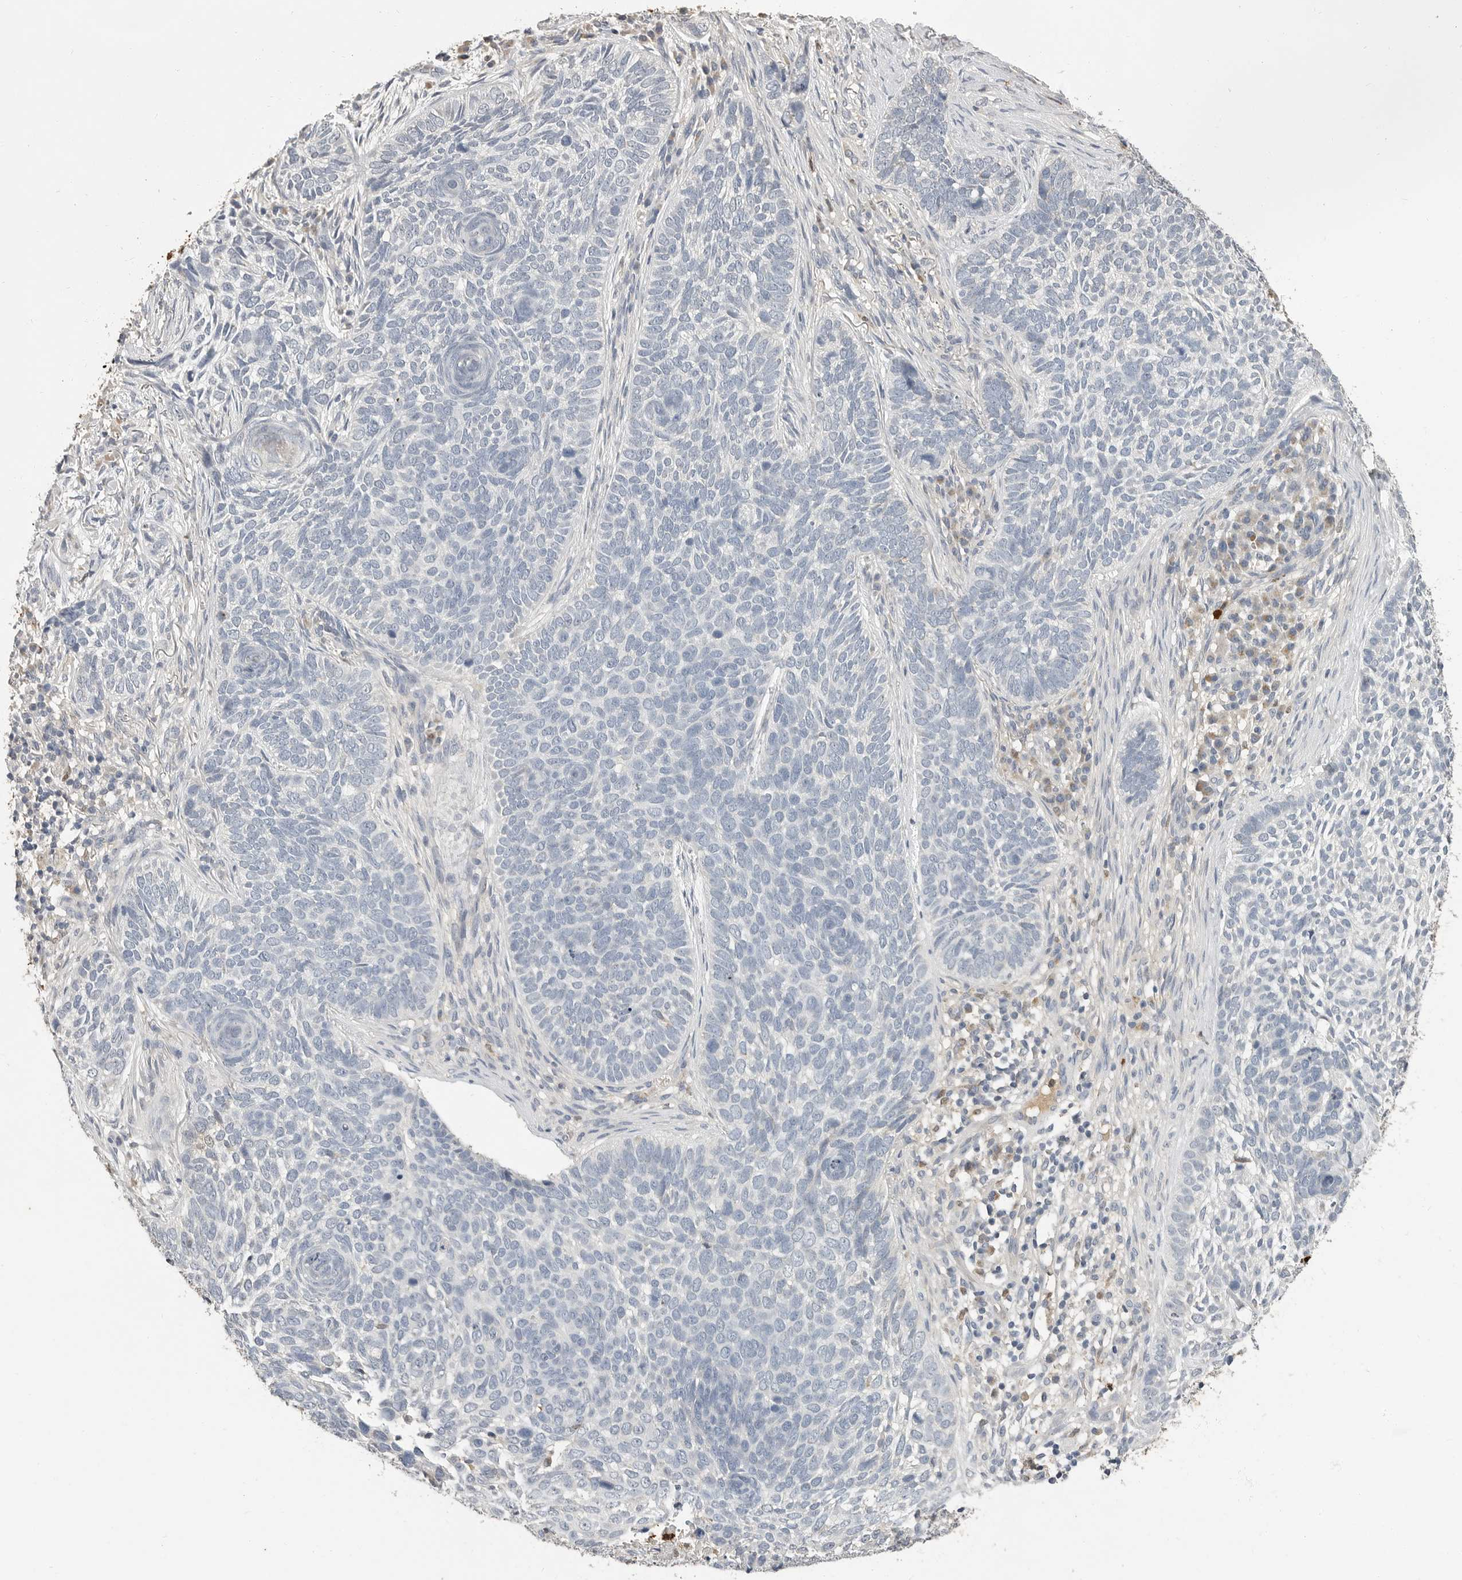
{"staining": {"intensity": "negative", "quantity": "none", "location": "none"}, "tissue": "skin cancer", "cell_type": "Tumor cells", "image_type": "cancer", "snomed": [{"axis": "morphology", "description": "Basal cell carcinoma"}, {"axis": "topography", "description": "Skin"}], "caption": "Immunohistochemistry (IHC) of basal cell carcinoma (skin) reveals no staining in tumor cells.", "gene": "LTBR", "patient": {"sex": "female", "age": 64}}